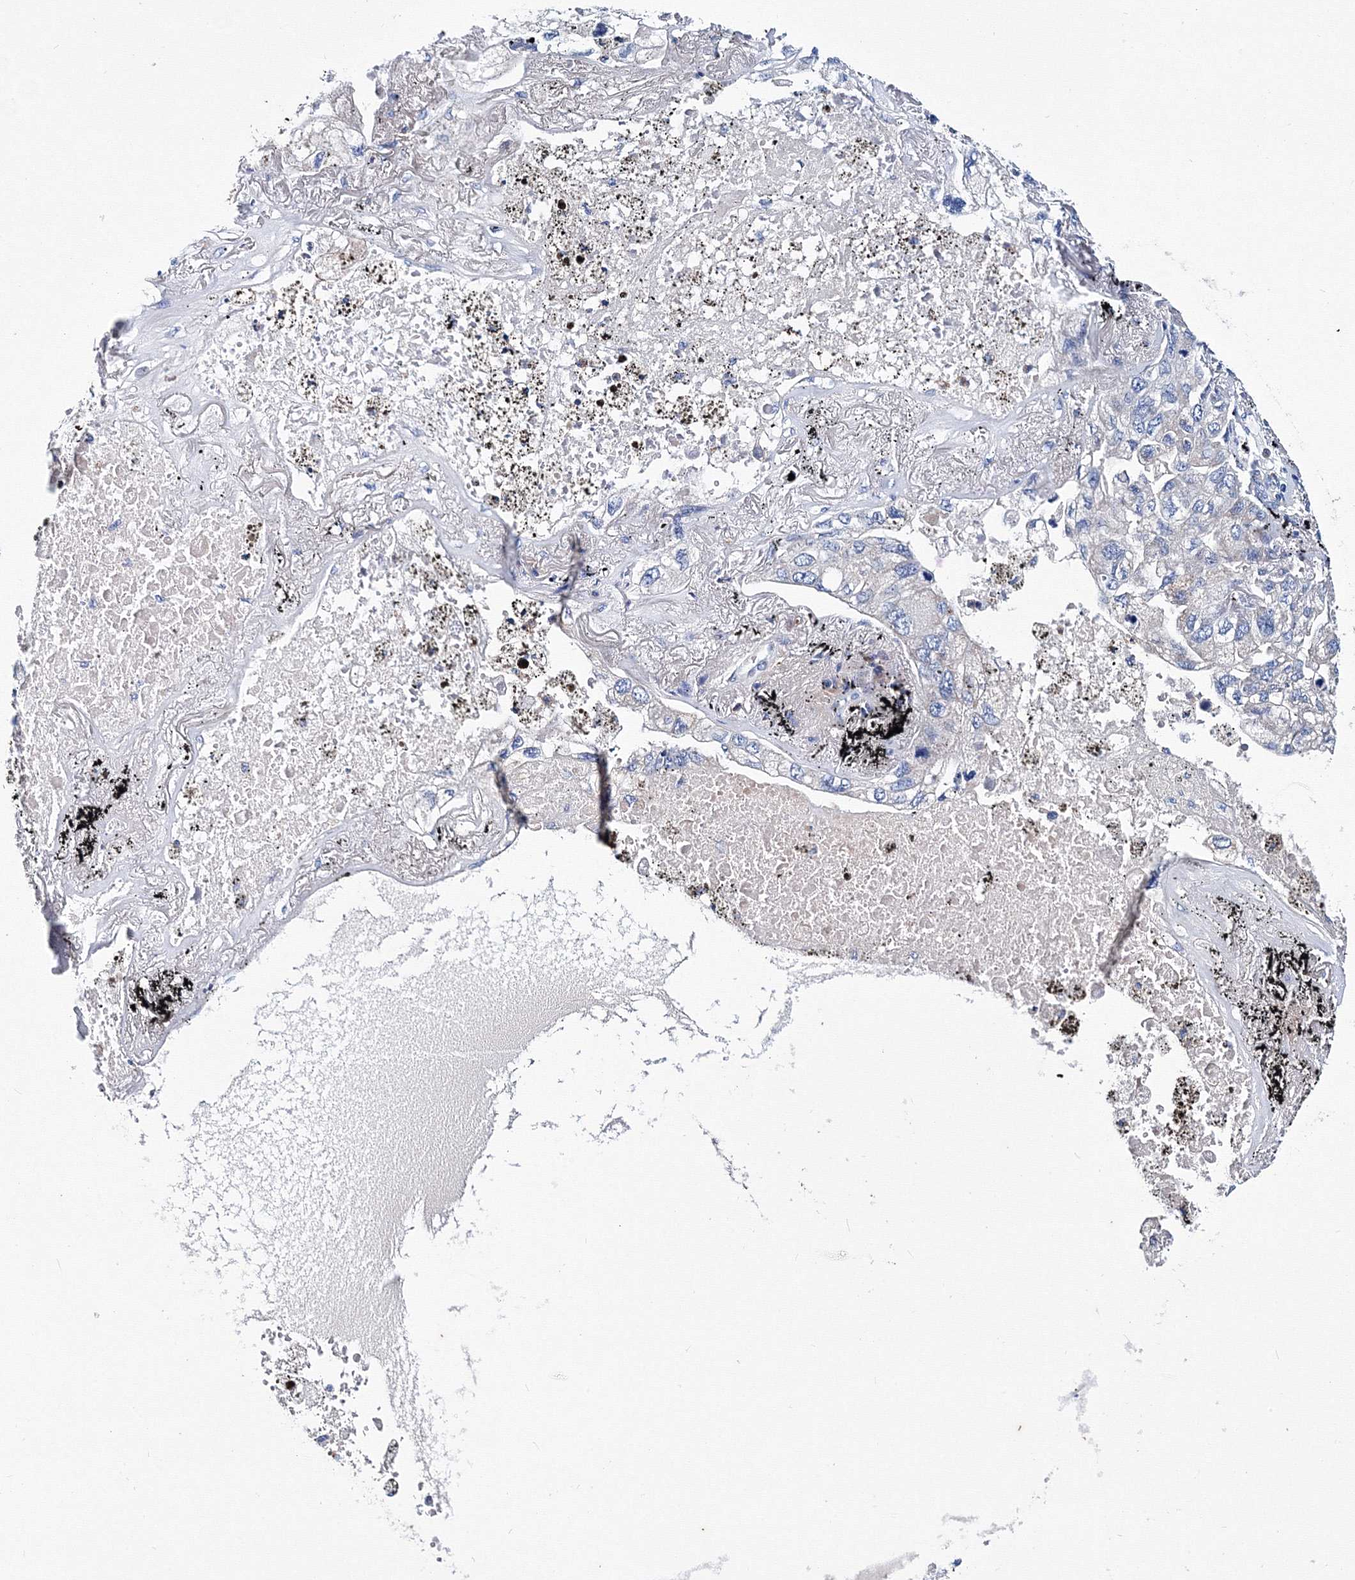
{"staining": {"intensity": "negative", "quantity": "none", "location": "none"}, "tissue": "lung cancer", "cell_type": "Tumor cells", "image_type": "cancer", "snomed": [{"axis": "morphology", "description": "Adenocarcinoma, NOS"}, {"axis": "topography", "description": "Lung"}], "caption": "A histopathology image of lung adenocarcinoma stained for a protein demonstrates no brown staining in tumor cells. Brightfield microscopy of immunohistochemistry (IHC) stained with DAB (3,3'-diaminobenzidine) (brown) and hematoxylin (blue), captured at high magnification.", "gene": "TRPM2", "patient": {"sex": "male", "age": 65}}